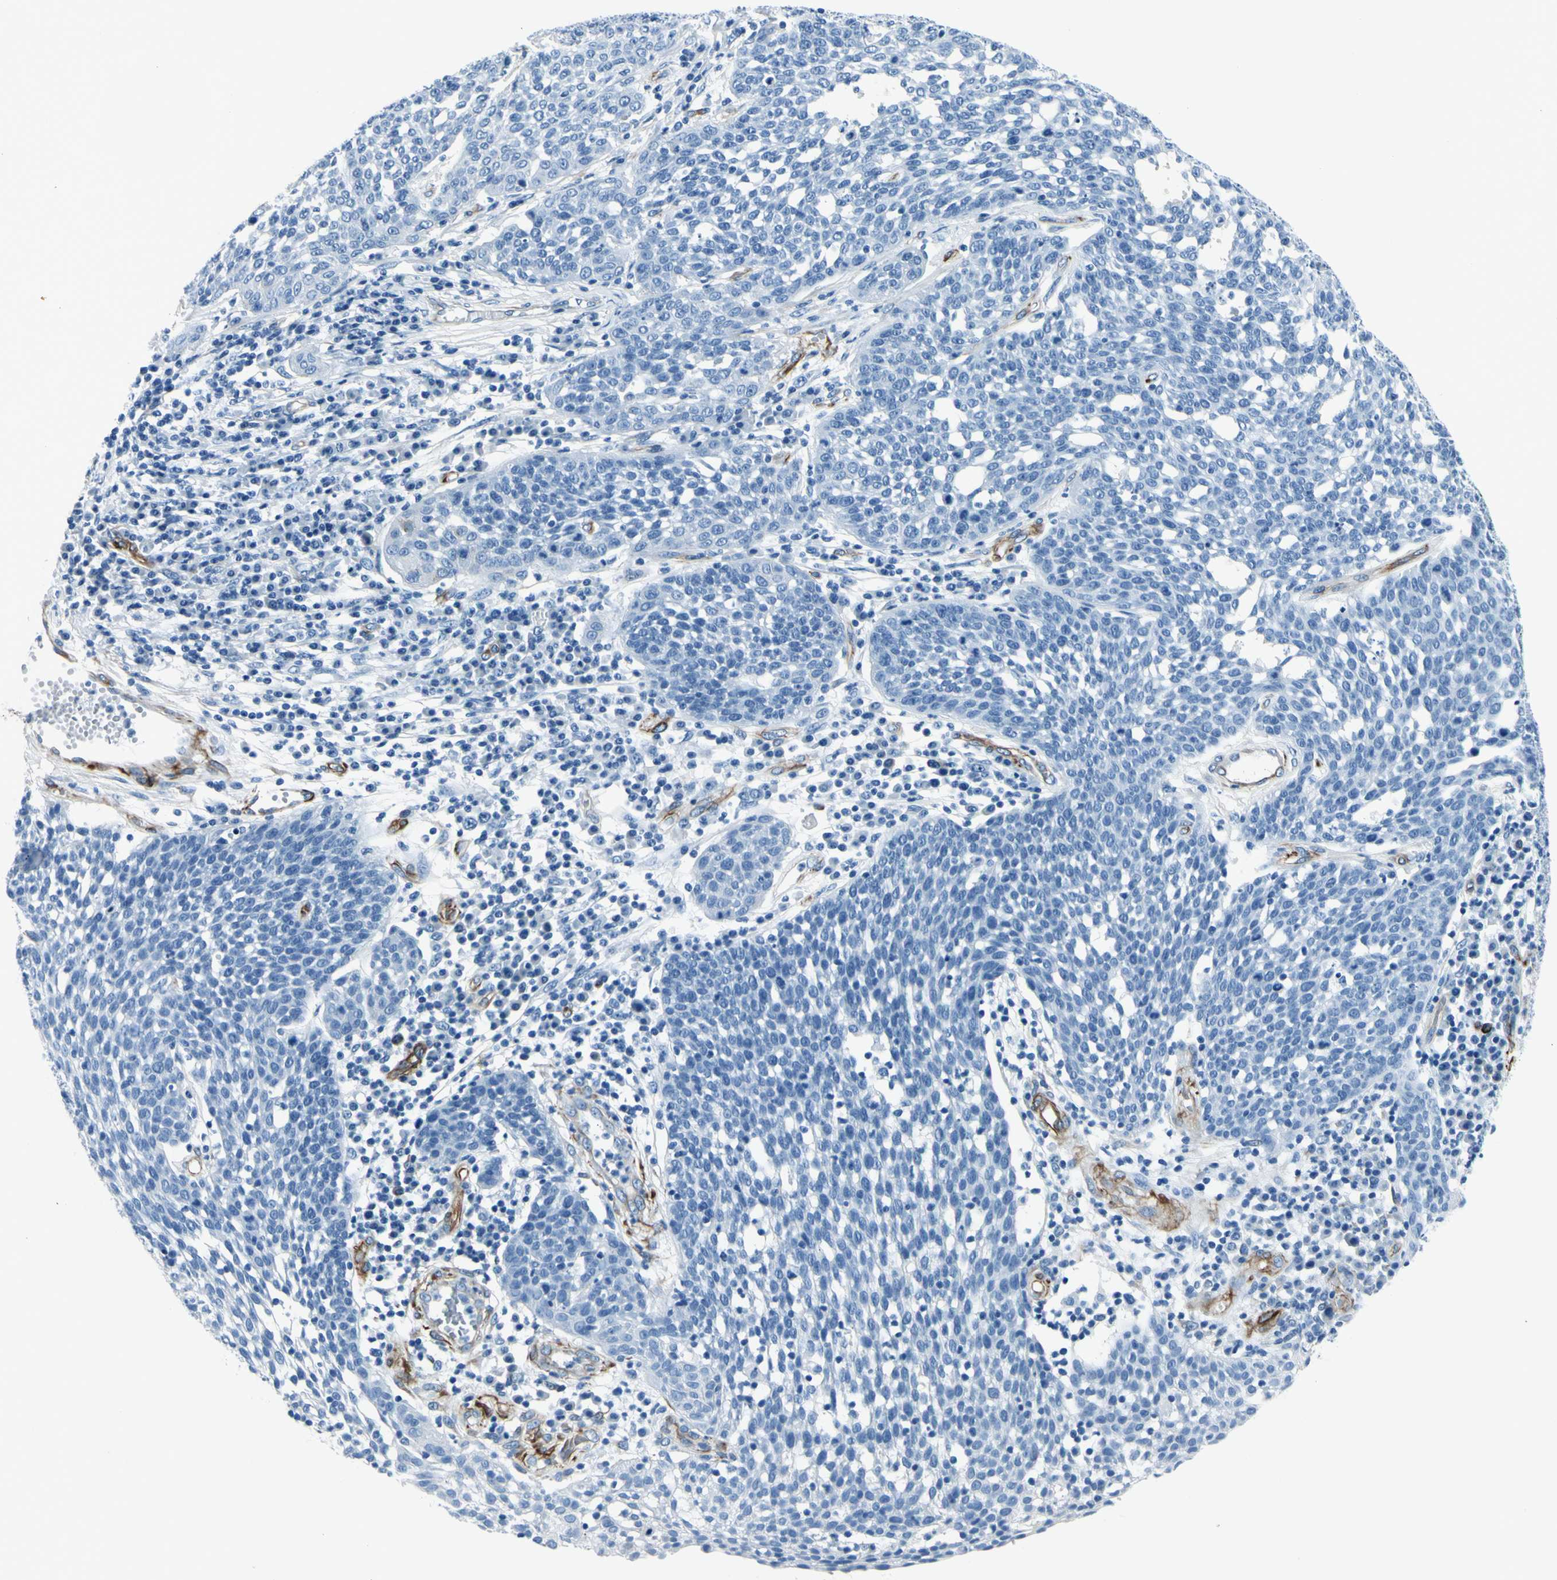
{"staining": {"intensity": "negative", "quantity": "none", "location": "none"}, "tissue": "cervical cancer", "cell_type": "Tumor cells", "image_type": "cancer", "snomed": [{"axis": "morphology", "description": "Squamous cell carcinoma, NOS"}, {"axis": "topography", "description": "Cervix"}], "caption": "Immunohistochemistry image of neoplastic tissue: squamous cell carcinoma (cervical) stained with DAB shows no significant protein staining in tumor cells.", "gene": "PTH2R", "patient": {"sex": "female", "age": 34}}